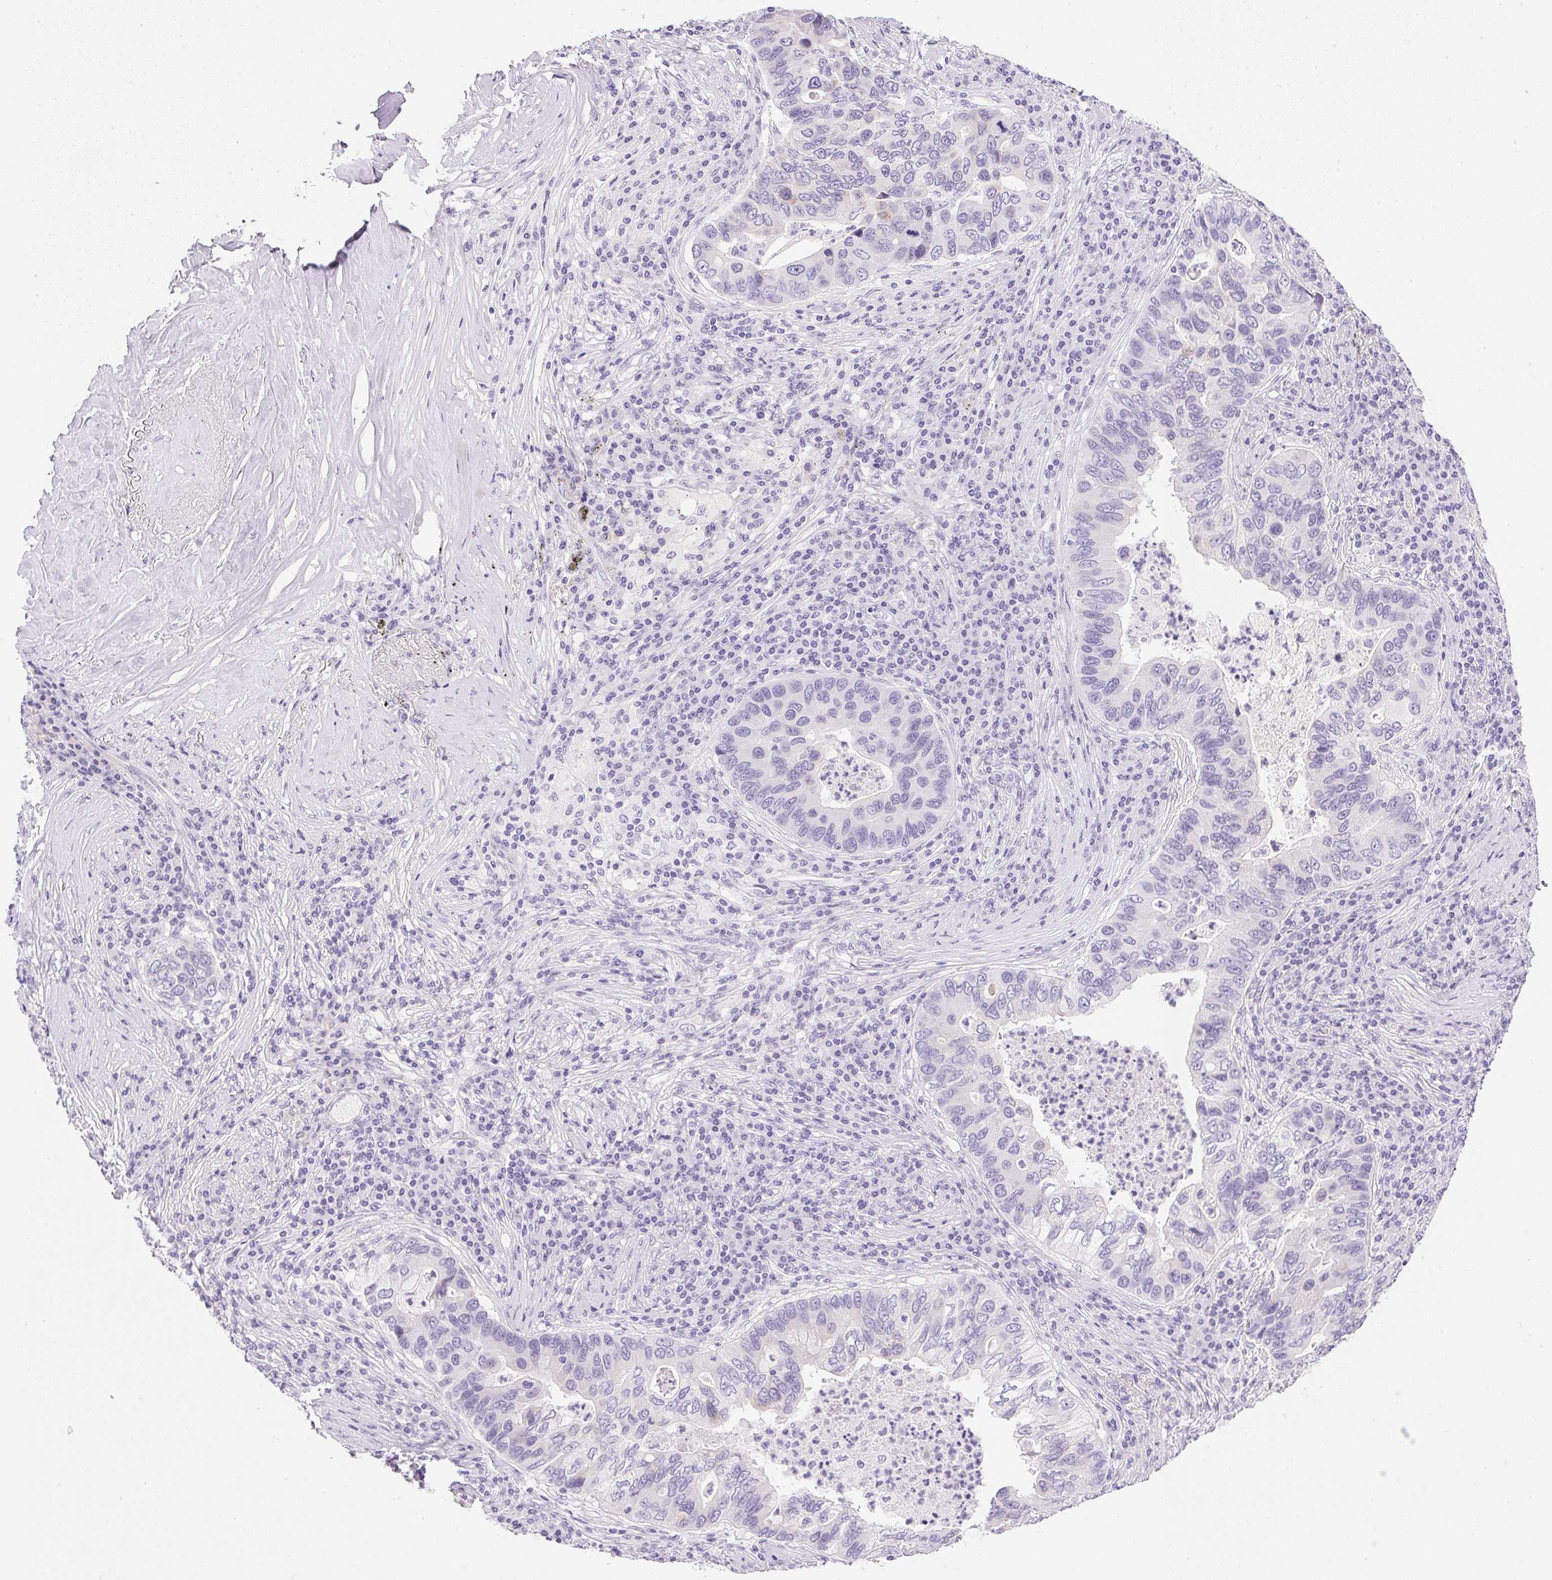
{"staining": {"intensity": "negative", "quantity": "none", "location": "none"}, "tissue": "lung cancer", "cell_type": "Tumor cells", "image_type": "cancer", "snomed": [{"axis": "morphology", "description": "Adenocarcinoma, NOS"}, {"axis": "morphology", "description": "Adenocarcinoma, metastatic, NOS"}, {"axis": "topography", "description": "Lymph node"}, {"axis": "topography", "description": "Lung"}], "caption": "Lung cancer stained for a protein using immunohistochemistry (IHC) reveals no expression tumor cells.", "gene": "CTRL", "patient": {"sex": "female", "age": 54}}